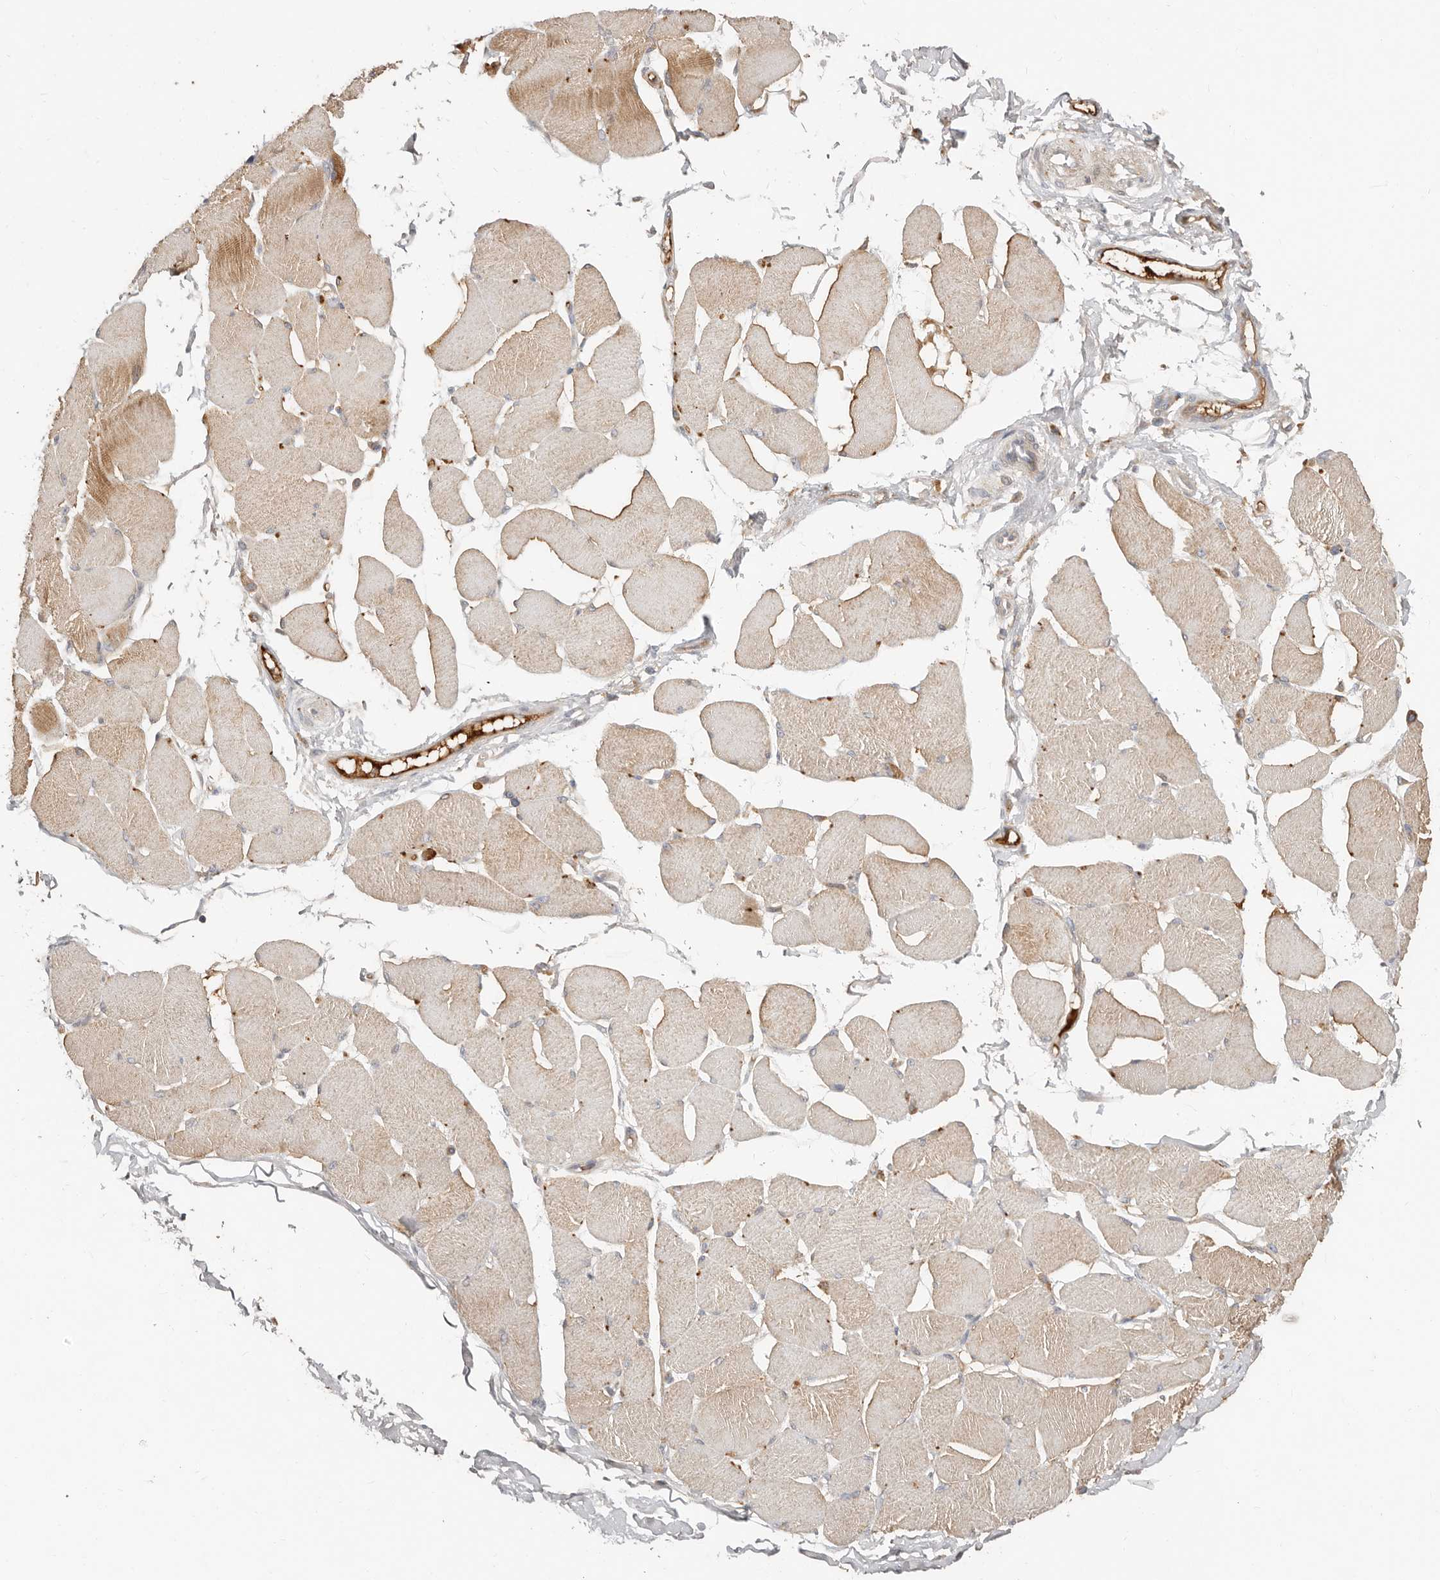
{"staining": {"intensity": "moderate", "quantity": "25%-75%", "location": "cytoplasmic/membranous"}, "tissue": "skeletal muscle", "cell_type": "Myocytes", "image_type": "normal", "snomed": [{"axis": "morphology", "description": "Normal tissue, NOS"}, {"axis": "topography", "description": "Skin"}, {"axis": "topography", "description": "Skeletal muscle"}], "caption": "This is a photomicrograph of immunohistochemistry (IHC) staining of normal skeletal muscle, which shows moderate expression in the cytoplasmic/membranous of myocytes.", "gene": "MTFR2", "patient": {"sex": "male", "age": 83}}